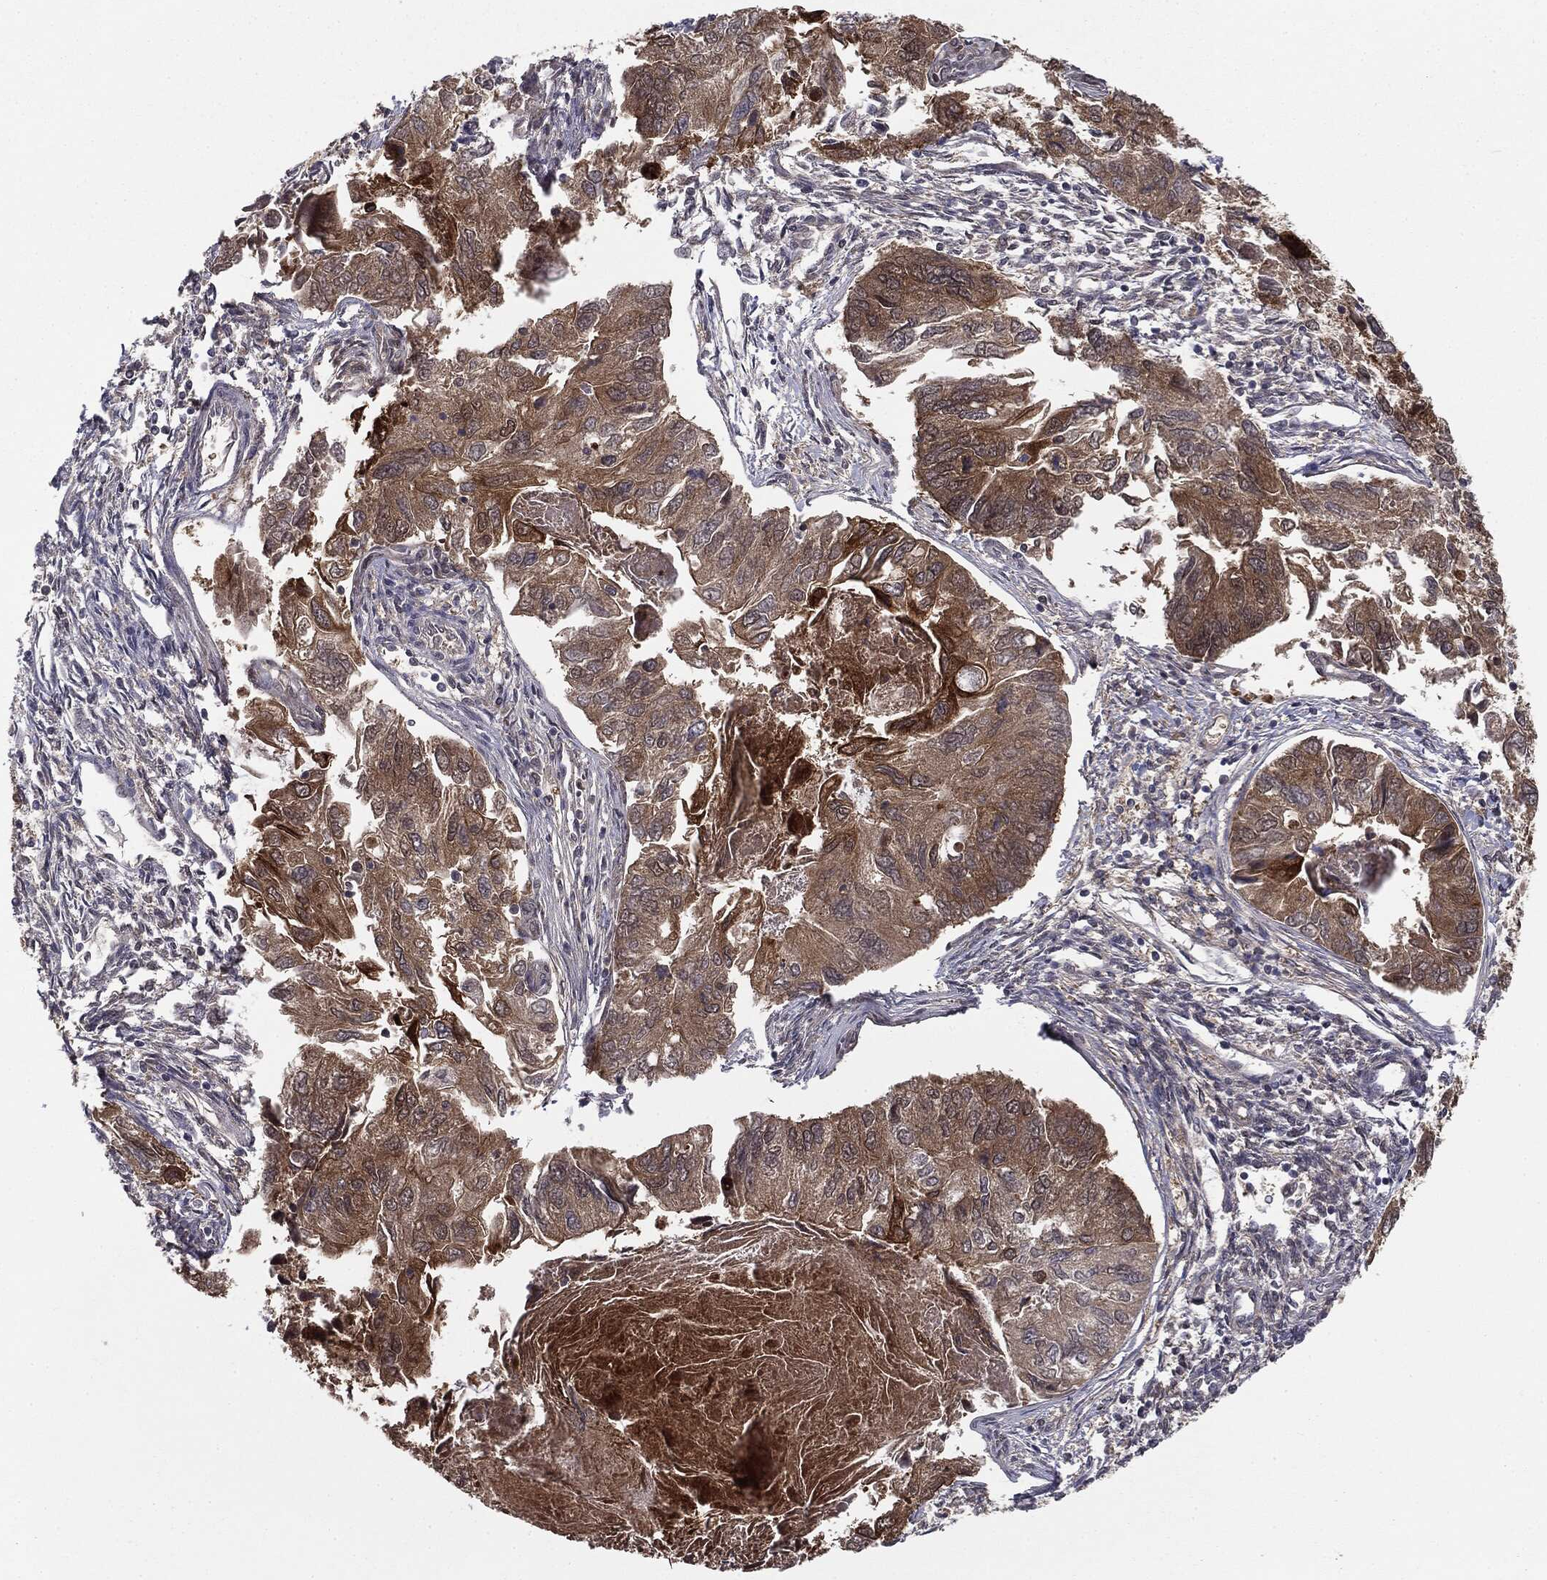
{"staining": {"intensity": "moderate", "quantity": ">75%", "location": "cytoplasmic/membranous"}, "tissue": "endometrial cancer", "cell_type": "Tumor cells", "image_type": "cancer", "snomed": [{"axis": "morphology", "description": "Carcinoma, NOS"}, {"axis": "topography", "description": "Uterus"}], "caption": "Protein staining of endometrial carcinoma tissue shows moderate cytoplasmic/membranous staining in approximately >75% of tumor cells.", "gene": "KRT7", "patient": {"sex": "female", "age": 76}}